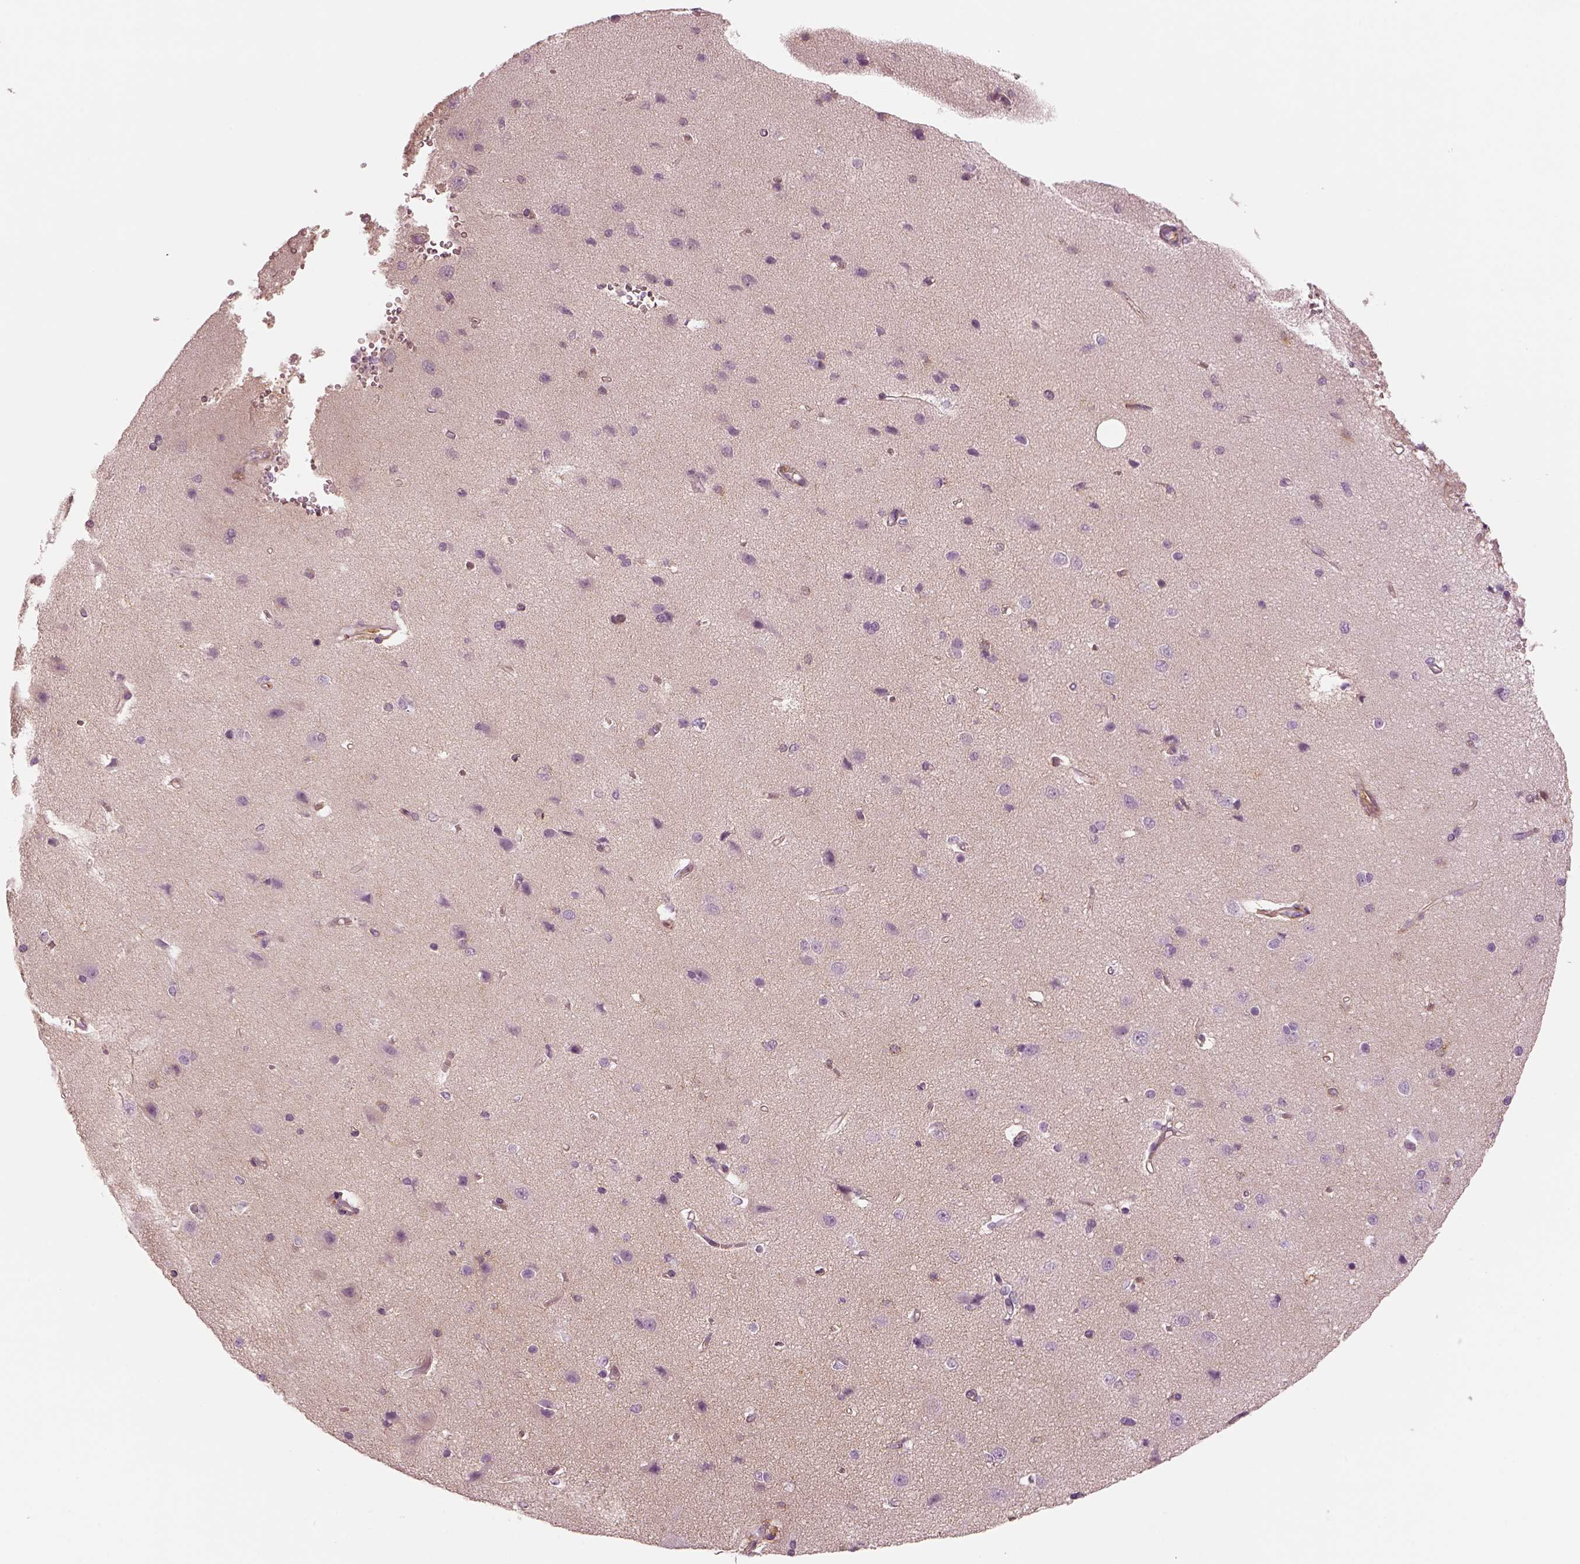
{"staining": {"intensity": "negative", "quantity": "none", "location": "none"}, "tissue": "cerebral cortex", "cell_type": "Endothelial cells", "image_type": "normal", "snomed": [{"axis": "morphology", "description": "Normal tissue, NOS"}, {"axis": "topography", "description": "Cerebral cortex"}], "caption": "A histopathology image of human cerebral cortex is negative for staining in endothelial cells. (IHC, brightfield microscopy, high magnification).", "gene": "TRIM69", "patient": {"sex": "male", "age": 37}}